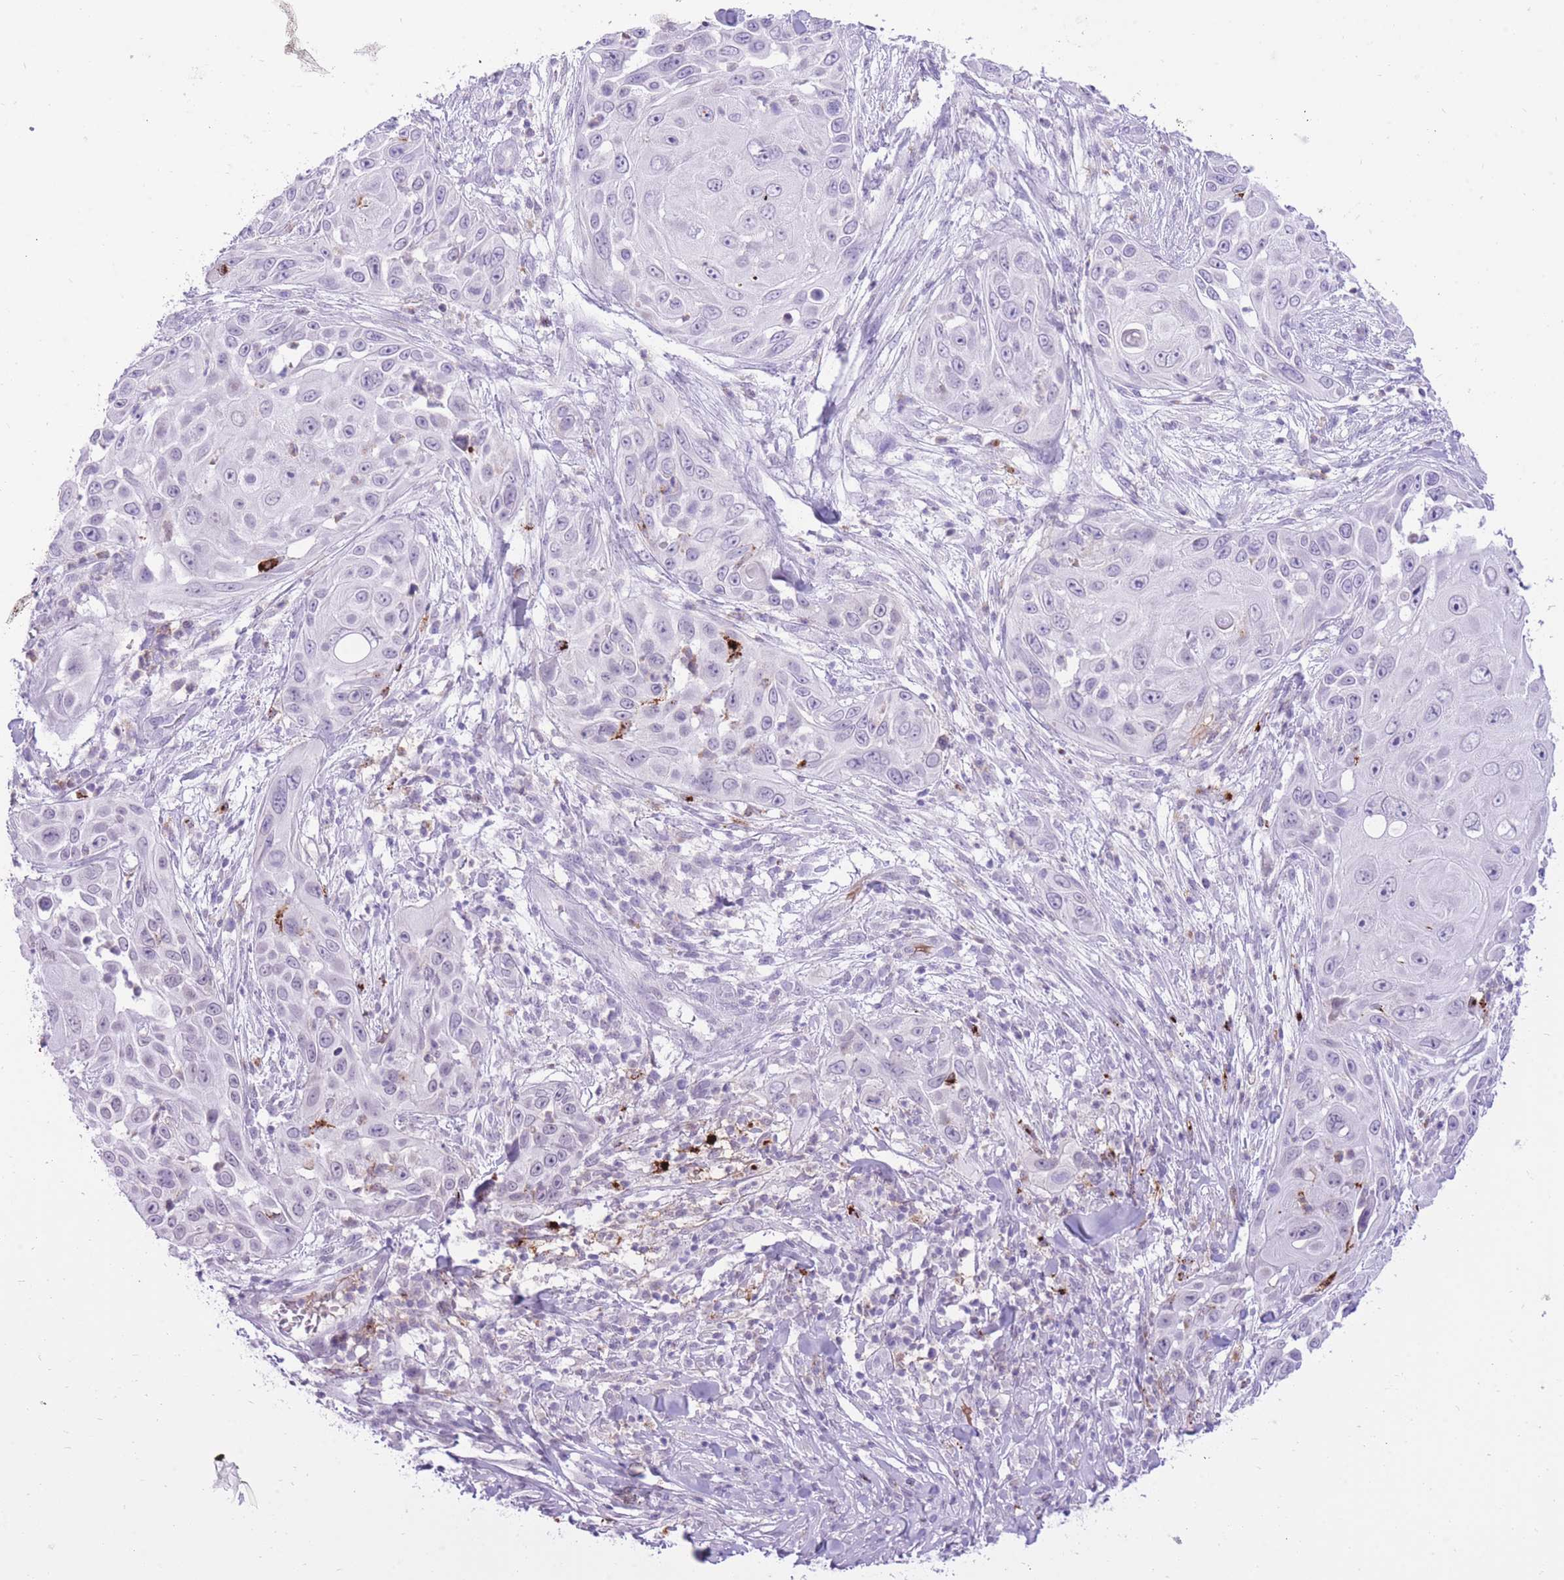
{"staining": {"intensity": "negative", "quantity": "none", "location": "none"}, "tissue": "skin cancer", "cell_type": "Tumor cells", "image_type": "cancer", "snomed": [{"axis": "morphology", "description": "Squamous cell carcinoma, NOS"}, {"axis": "topography", "description": "Skin"}], "caption": "Squamous cell carcinoma (skin) stained for a protein using immunohistochemistry (IHC) exhibits no expression tumor cells.", "gene": "MEIS3", "patient": {"sex": "female", "age": 44}}